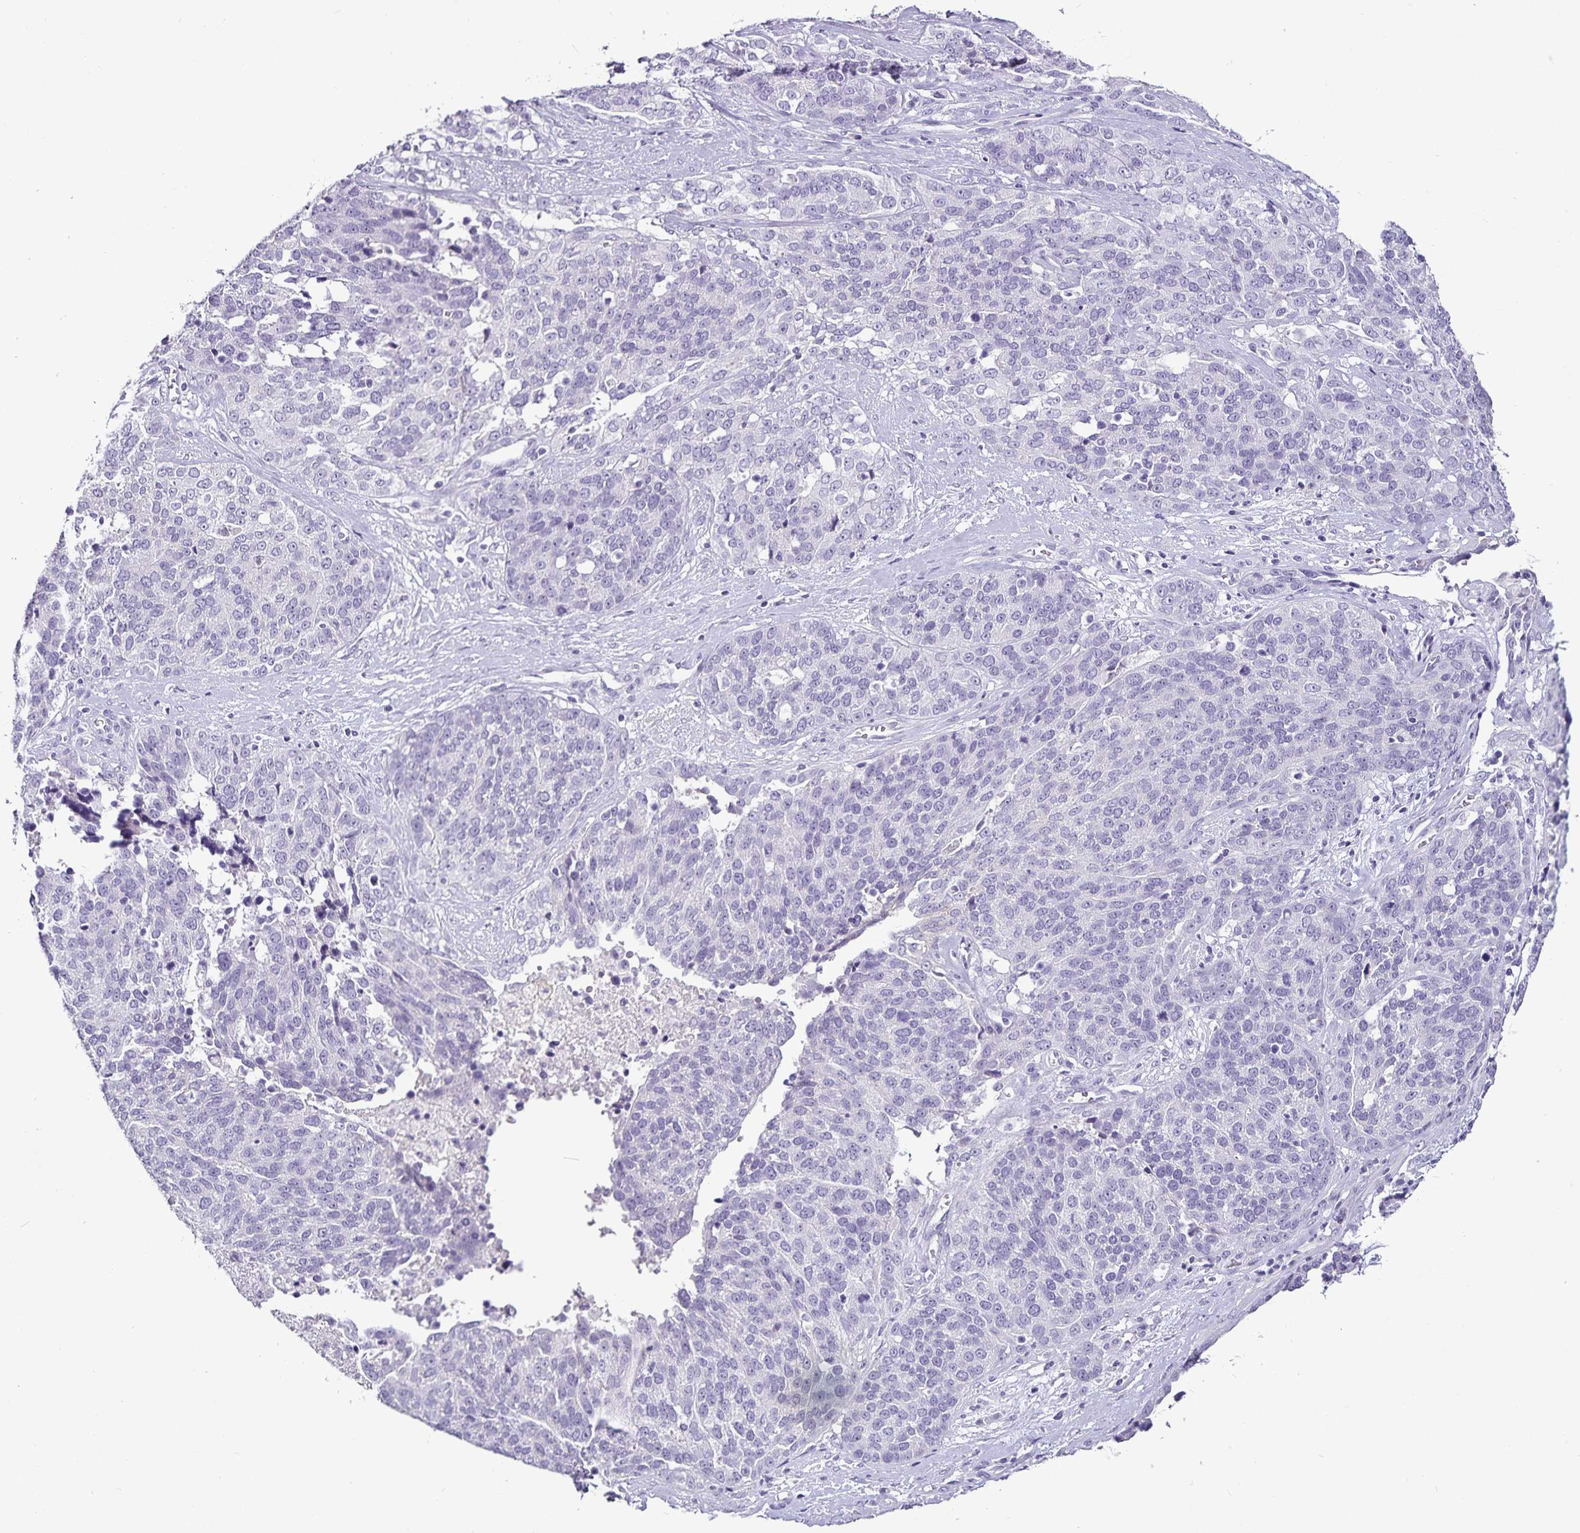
{"staining": {"intensity": "negative", "quantity": "none", "location": "none"}, "tissue": "ovarian cancer", "cell_type": "Tumor cells", "image_type": "cancer", "snomed": [{"axis": "morphology", "description": "Cystadenocarcinoma, serous, NOS"}, {"axis": "topography", "description": "Ovary"}], "caption": "DAB immunohistochemical staining of serous cystadenocarcinoma (ovarian) reveals no significant positivity in tumor cells. (DAB (3,3'-diaminobenzidine) immunohistochemistry visualized using brightfield microscopy, high magnification).", "gene": "CA12", "patient": {"sex": "female", "age": 44}}